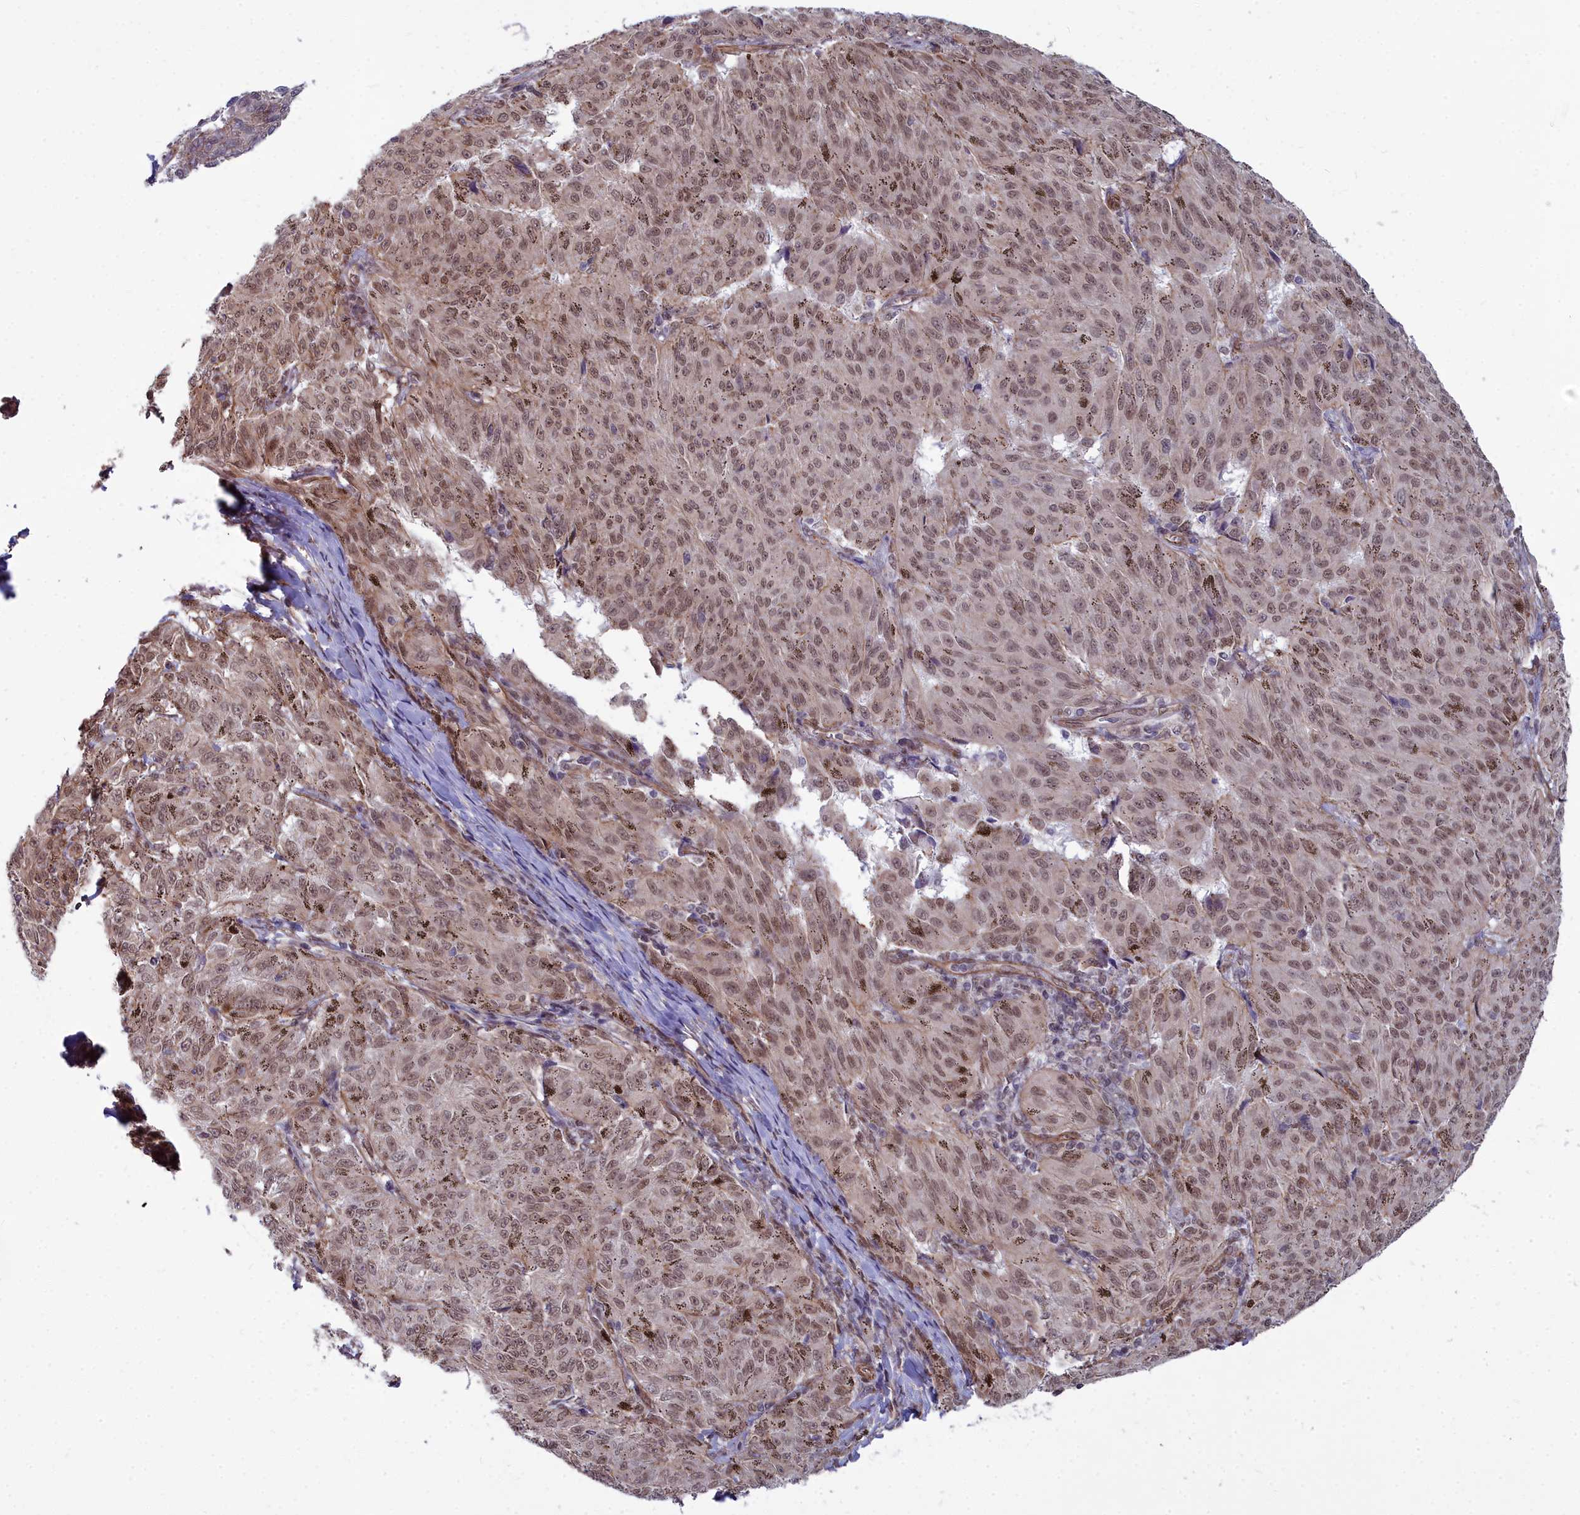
{"staining": {"intensity": "weak", "quantity": "25%-75%", "location": "nuclear"}, "tissue": "melanoma", "cell_type": "Tumor cells", "image_type": "cancer", "snomed": [{"axis": "morphology", "description": "Malignant melanoma, NOS"}, {"axis": "topography", "description": "Skin"}], "caption": "Tumor cells demonstrate low levels of weak nuclear expression in approximately 25%-75% of cells in malignant melanoma.", "gene": "YJU2", "patient": {"sex": "female", "age": 72}}